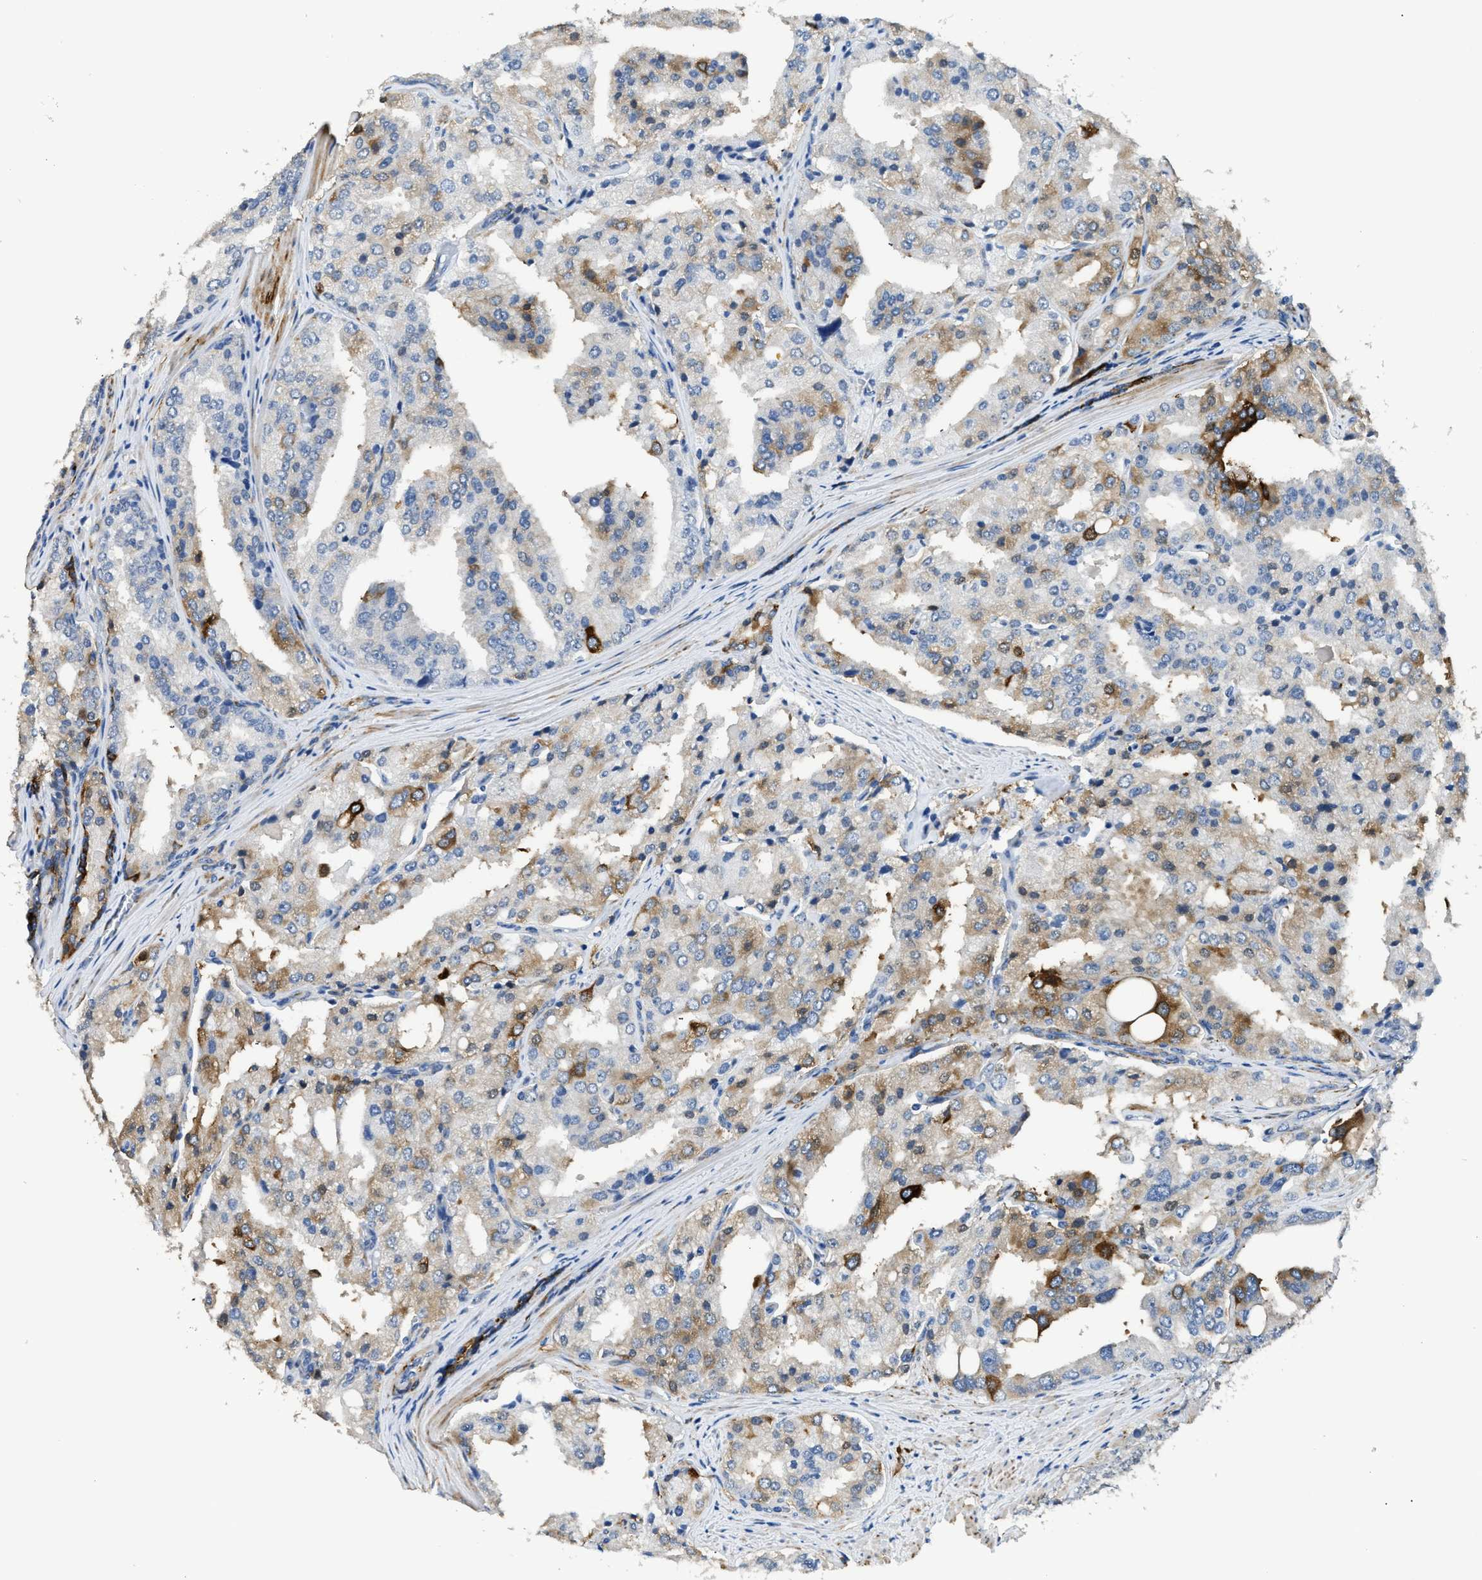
{"staining": {"intensity": "moderate", "quantity": "25%-75%", "location": "cytoplasmic/membranous"}, "tissue": "prostate cancer", "cell_type": "Tumor cells", "image_type": "cancer", "snomed": [{"axis": "morphology", "description": "Adenocarcinoma, High grade"}, {"axis": "topography", "description": "Prostate"}], "caption": "Moderate cytoplasmic/membranous protein expression is present in about 25%-75% of tumor cells in prostate cancer (adenocarcinoma (high-grade)). (DAB (3,3'-diaminobenzidine) = brown stain, brightfield microscopy at high magnification).", "gene": "ZSWIM5", "patient": {"sex": "male", "age": 50}}